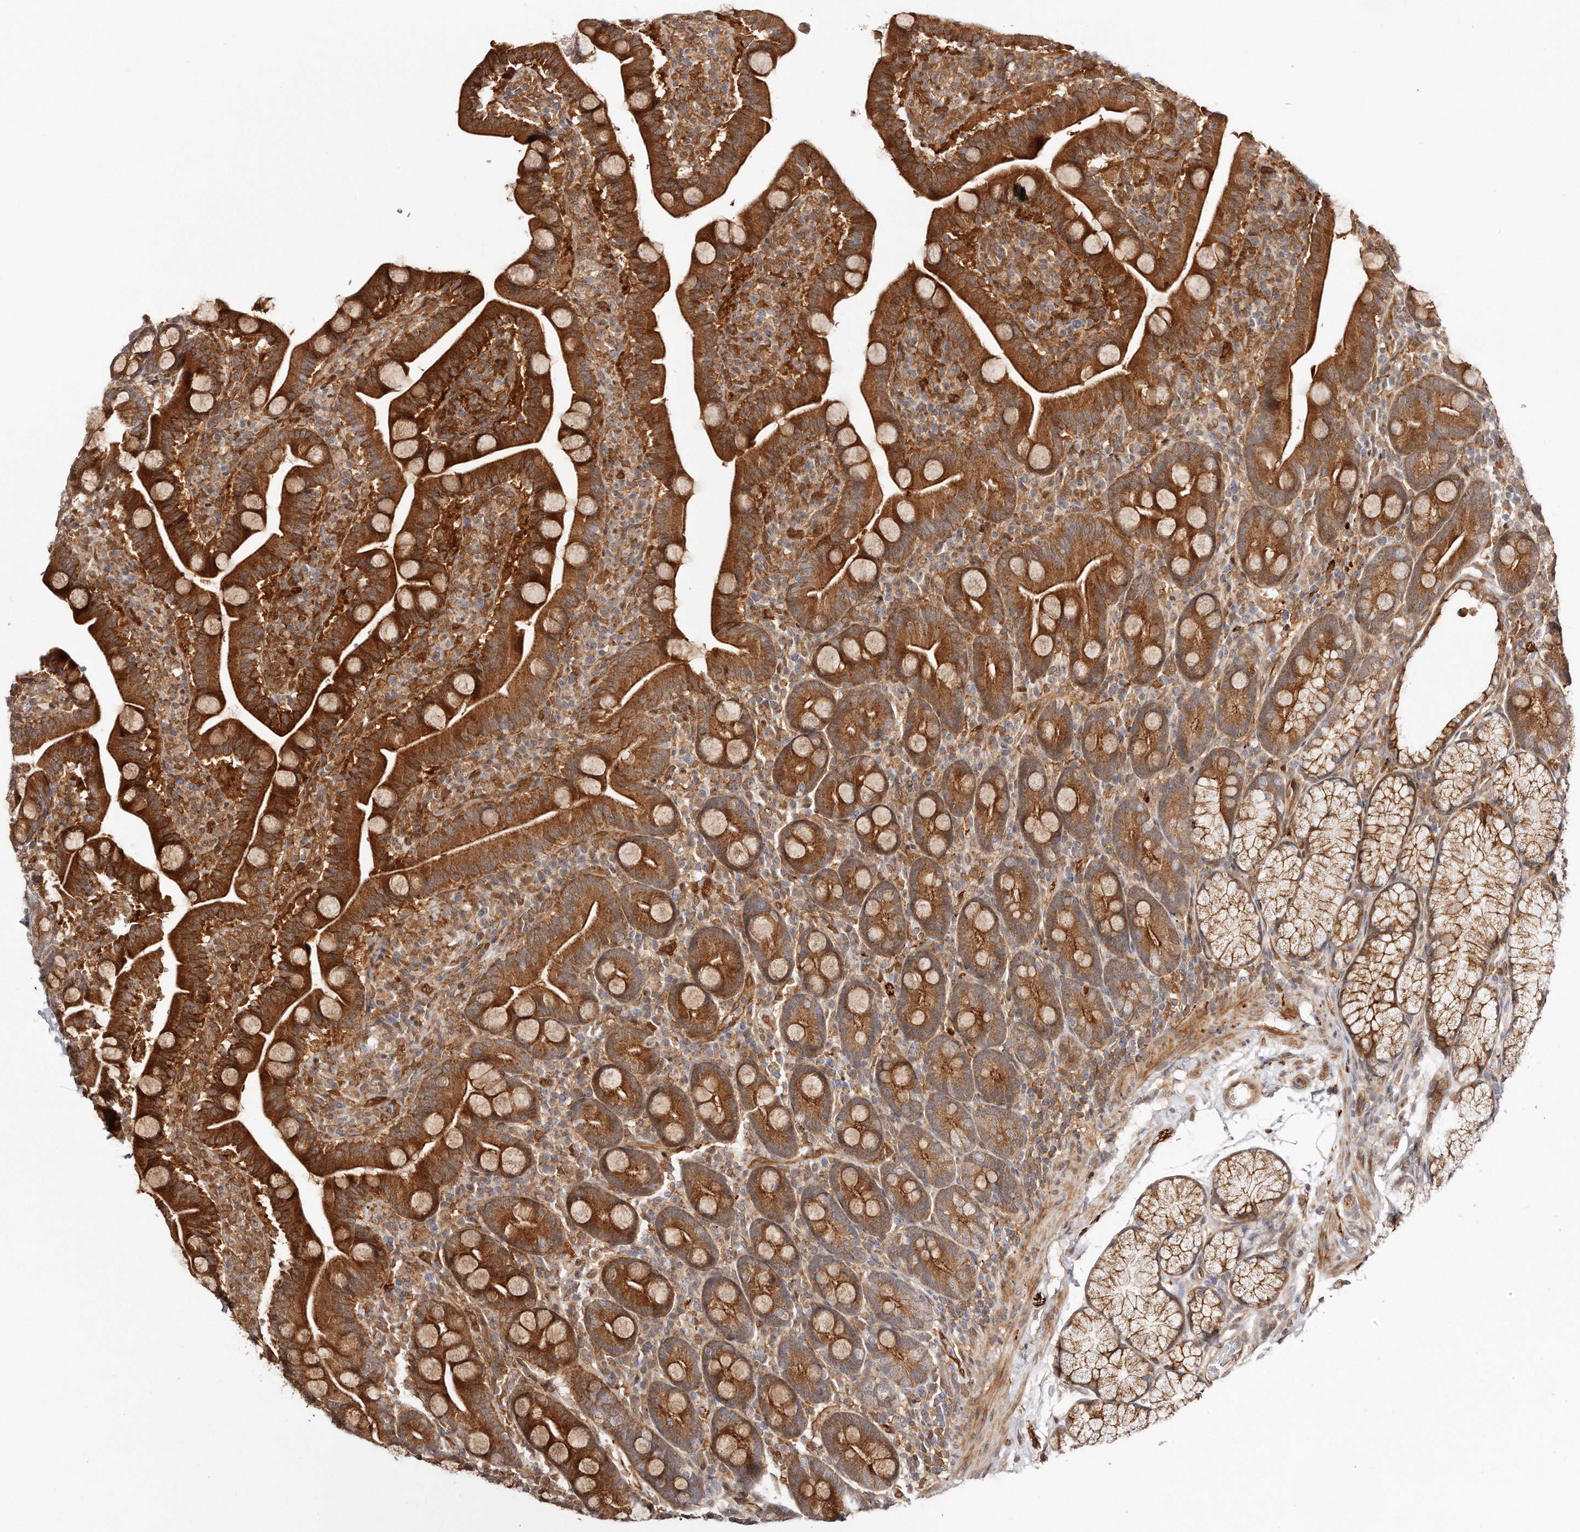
{"staining": {"intensity": "strong", "quantity": ">75%", "location": "cytoplasmic/membranous"}, "tissue": "duodenum", "cell_type": "Glandular cells", "image_type": "normal", "snomed": [{"axis": "morphology", "description": "Normal tissue, NOS"}, {"axis": "topography", "description": "Duodenum"}], "caption": "Duodenum stained with immunohistochemistry shows strong cytoplasmic/membranous positivity in approximately >75% of glandular cells. Nuclei are stained in blue.", "gene": "GBP4", "patient": {"sex": "male", "age": 35}}